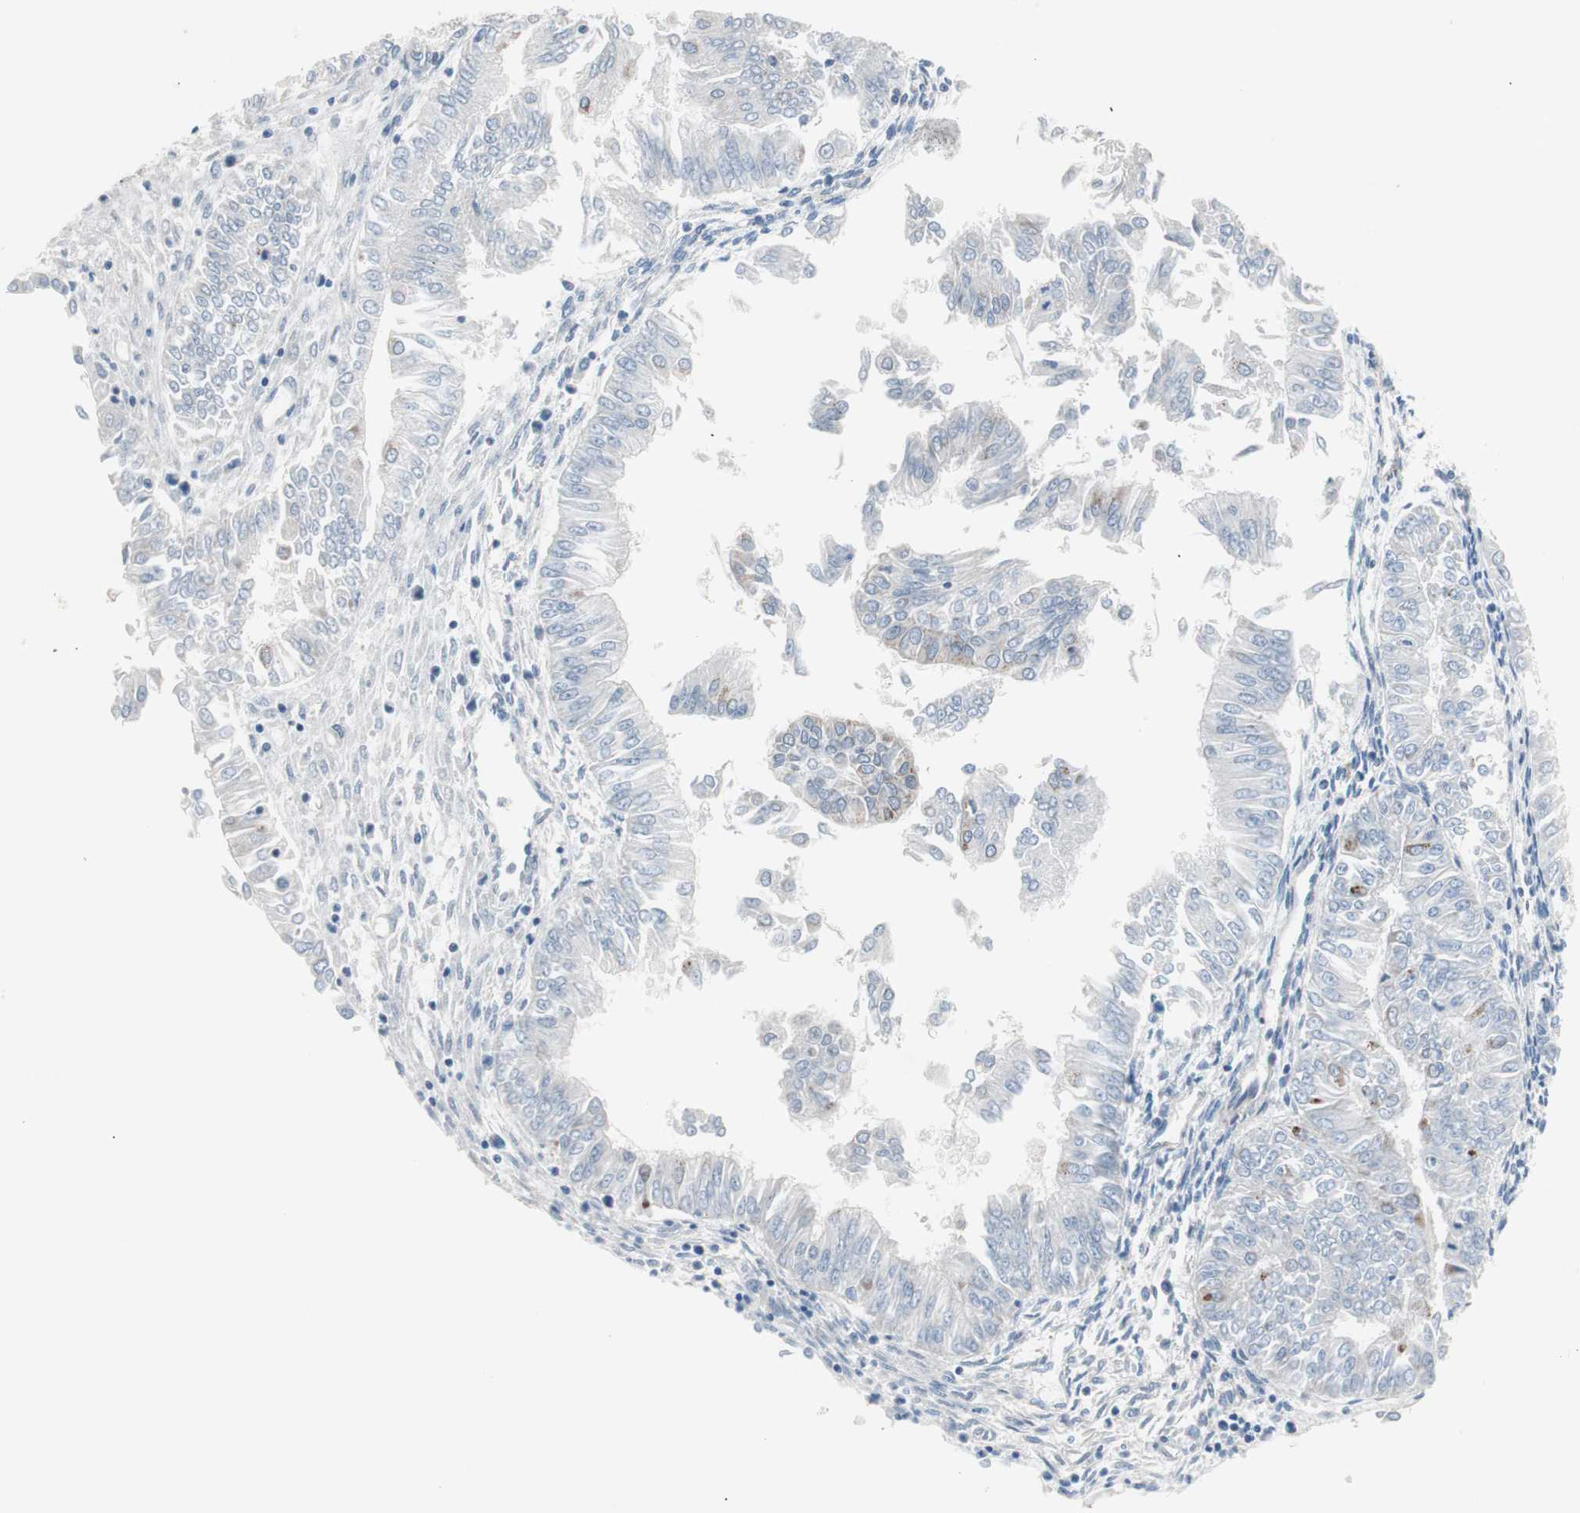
{"staining": {"intensity": "weak", "quantity": "25%-75%", "location": "cytoplasmic/membranous,nuclear"}, "tissue": "endometrial cancer", "cell_type": "Tumor cells", "image_type": "cancer", "snomed": [{"axis": "morphology", "description": "Adenocarcinoma, NOS"}, {"axis": "topography", "description": "Endometrium"}], "caption": "Endometrial cancer stained with immunohistochemistry reveals weak cytoplasmic/membranous and nuclear staining in about 25%-75% of tumor cells.", "gene": "ARNT2", "patient": {"sex": "female", "age": 53}}